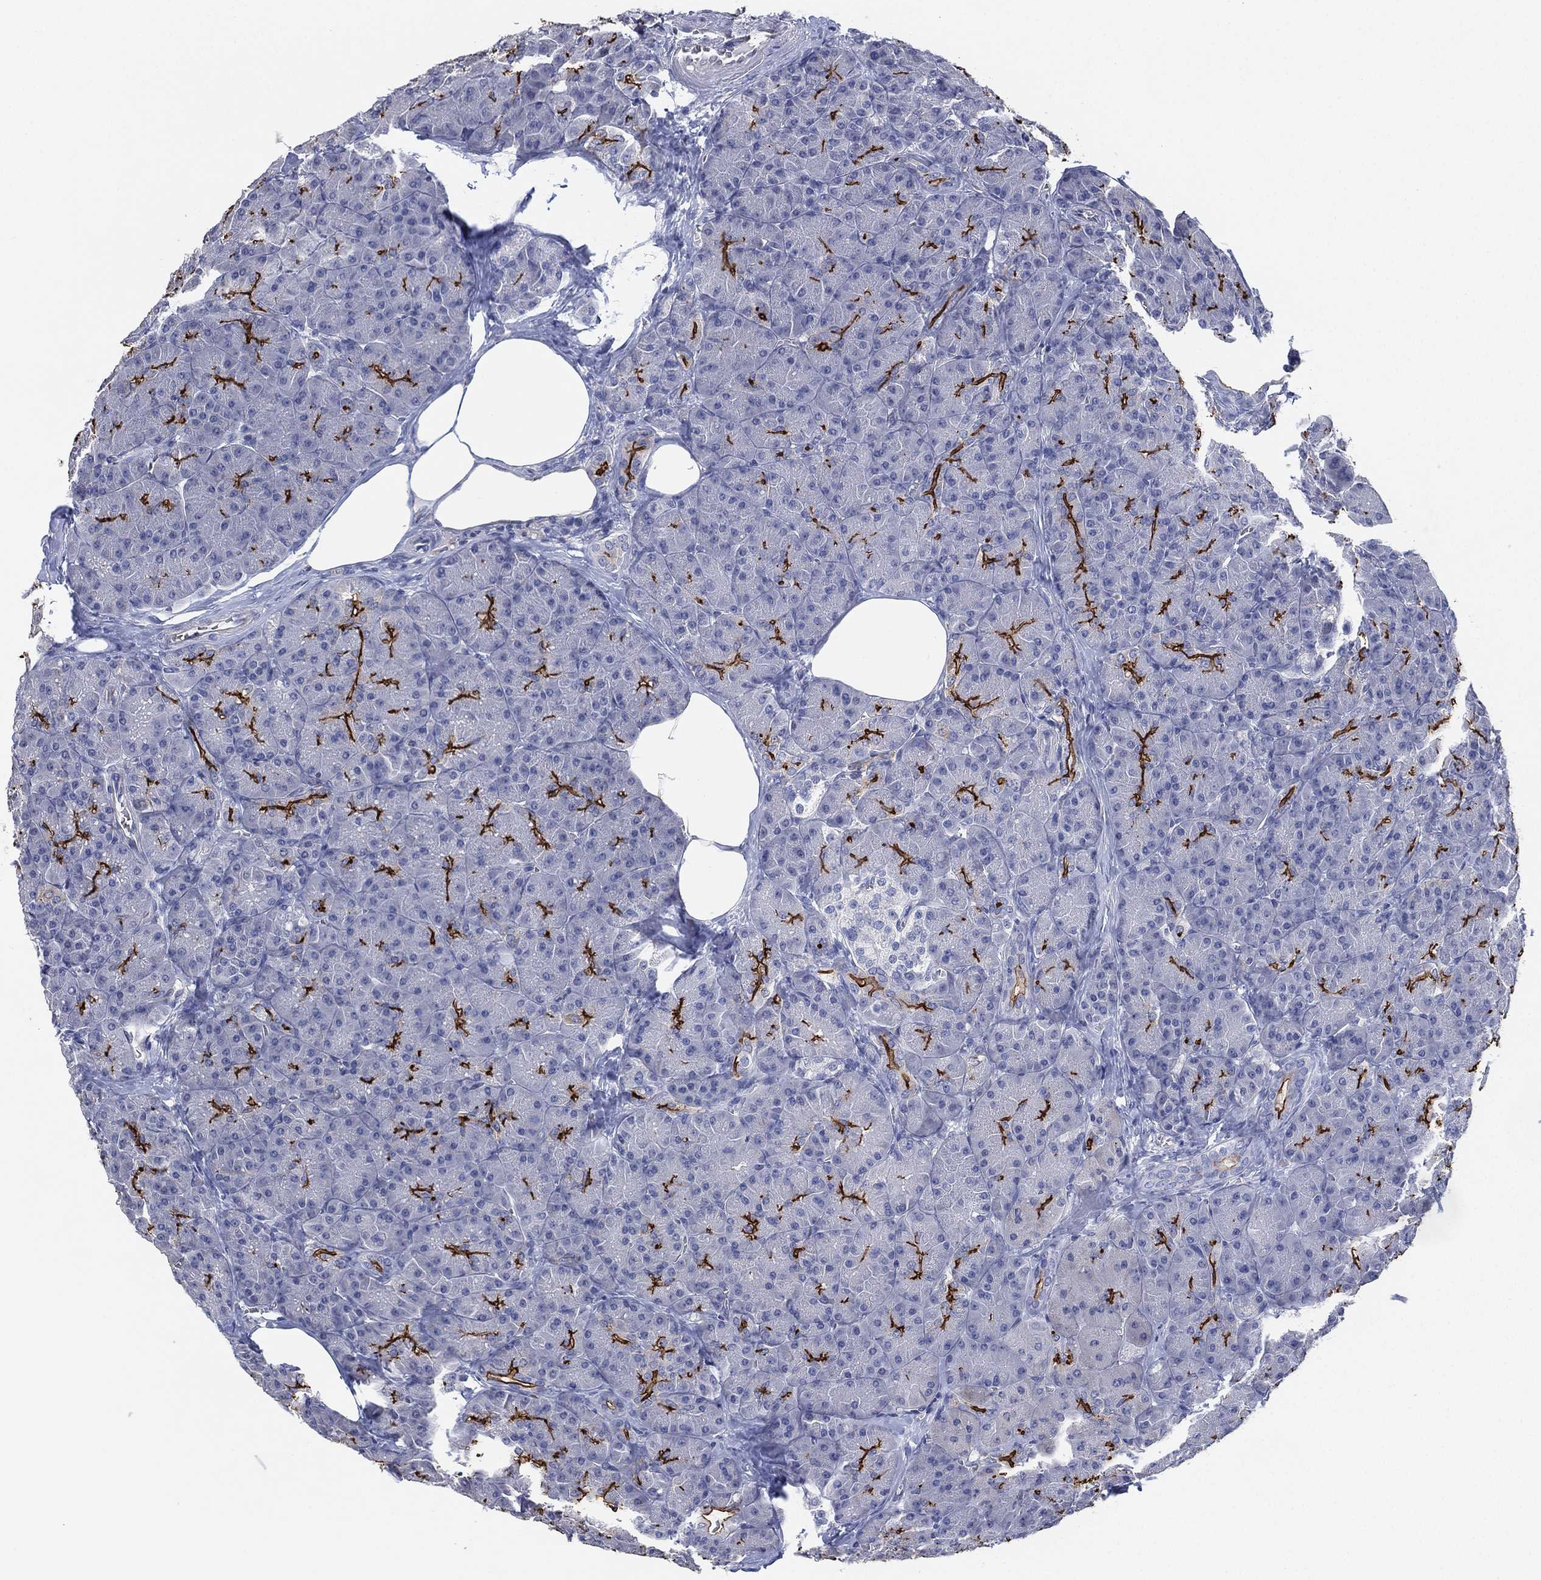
{"staining": {"intensity": "strong", "quantity": "25%-75%", "location": "cytoplasmic/membranous"}, "tissue": "pancreas", "cell_type": "Exocrine glandular cells", "image_type": "normal", "snomed": [{"axis": "morphology", "description": "Normal tissue, NOS"}, {"axis": "topography", "description": "Pancreas"}], "caption": "Protein expression analysis of benign human pancreas reveals strong cytoplasmic/membranous expression in approximately 25%-75% of exocrine glandular cells.", "gene": "CFTR", "patient": {"sex": "male", "age": 57}}